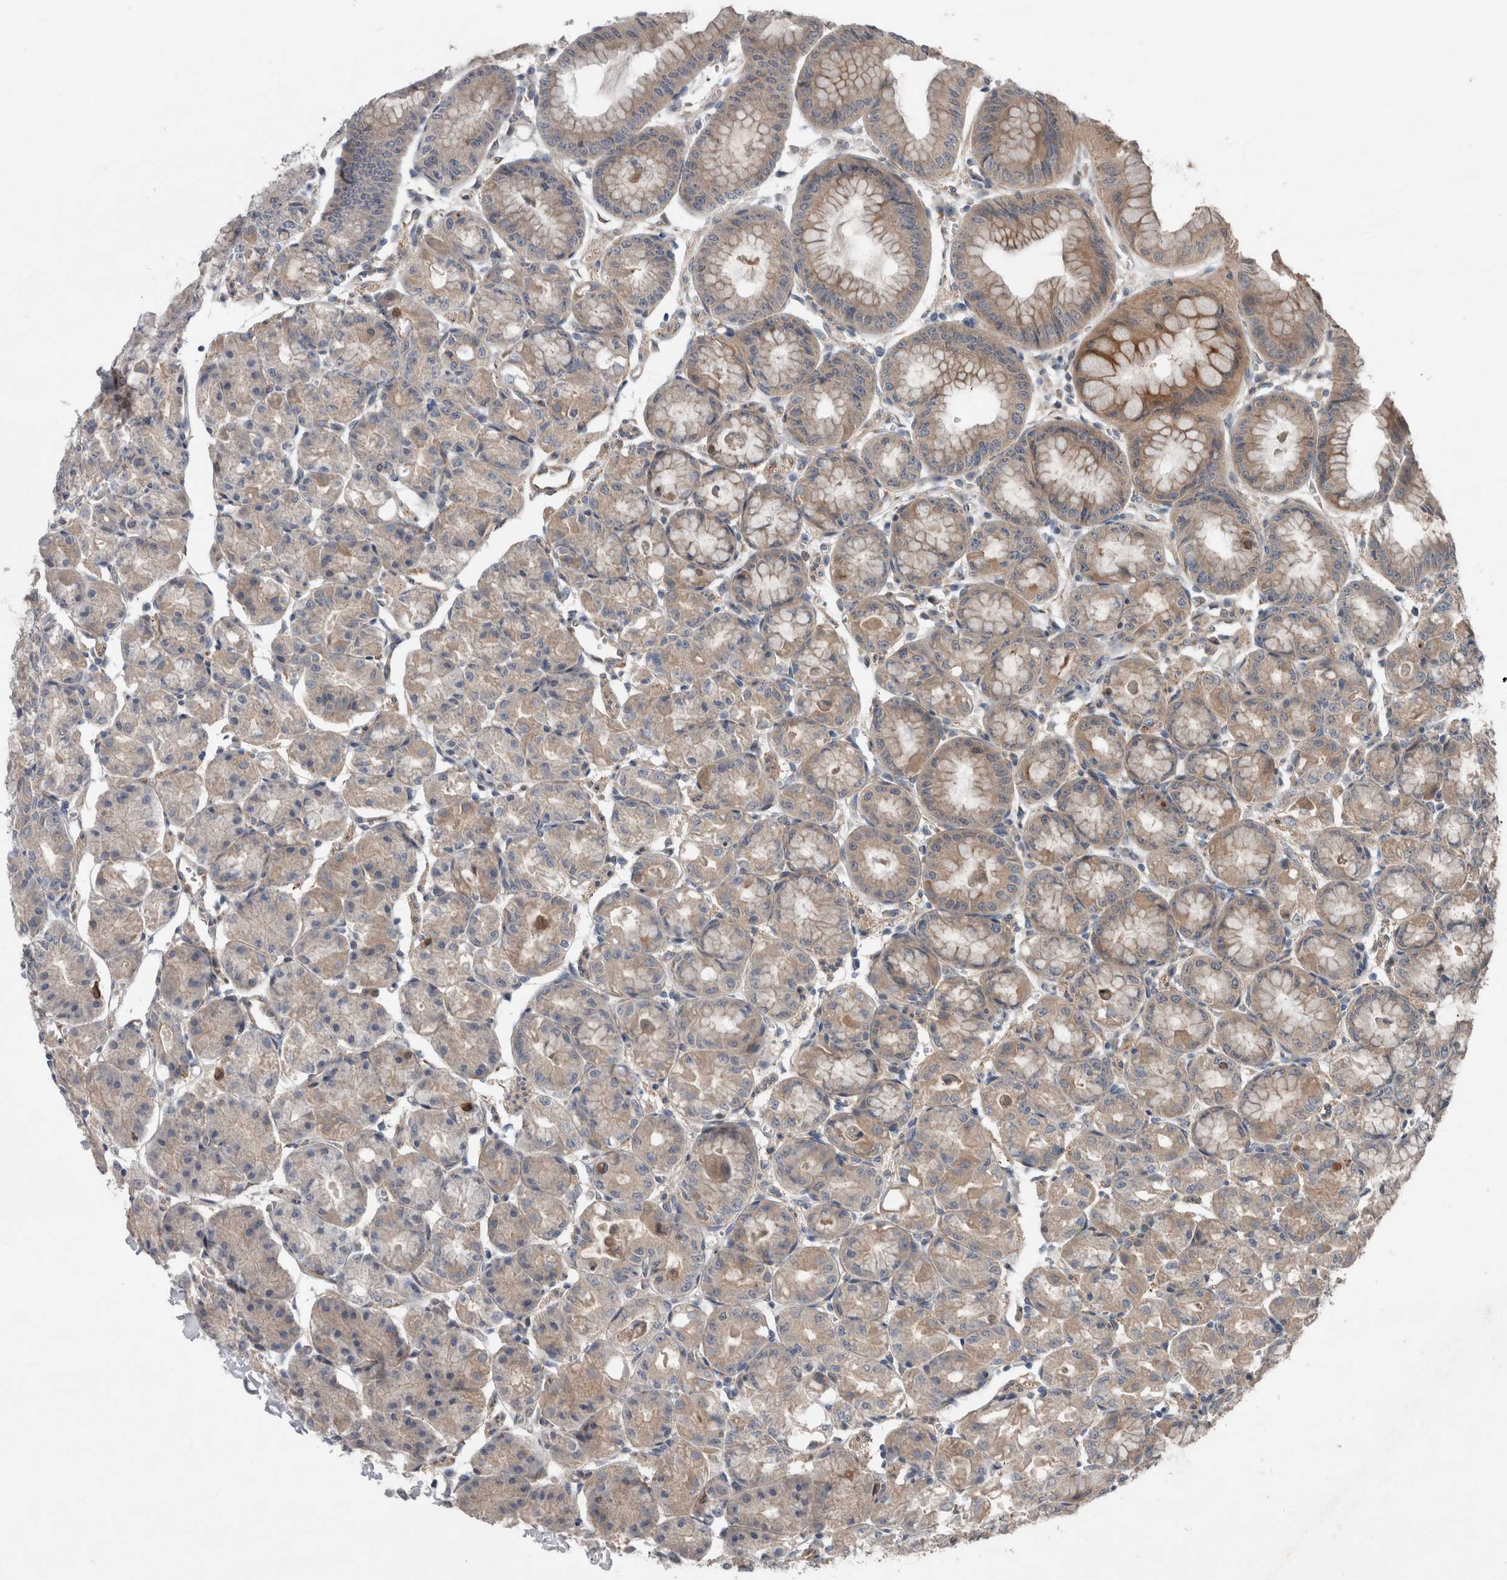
{"staining": {"intensity": "moderate", "quantity": "25%-75%", "location": "cytoplasmic/membranous,nuclear"}, "tissue": "stomach", "cell_type": "Glandular cells", "image_type": "normal", "snomed": [{"axis": "morphology", "description": "Normal tissue, NOS"}, {"axis": "topography", "description": "Stomach, lower"}], "caption": "Unremarkable stomach reveals moderate cytoplasmic/membranous,nuclear positivity in approximately 25%-75% of glandular cells, visualized by immunohistochemistry.", "gene": "GIMAP6", "patient": {"sex": "male", "age": 71}}